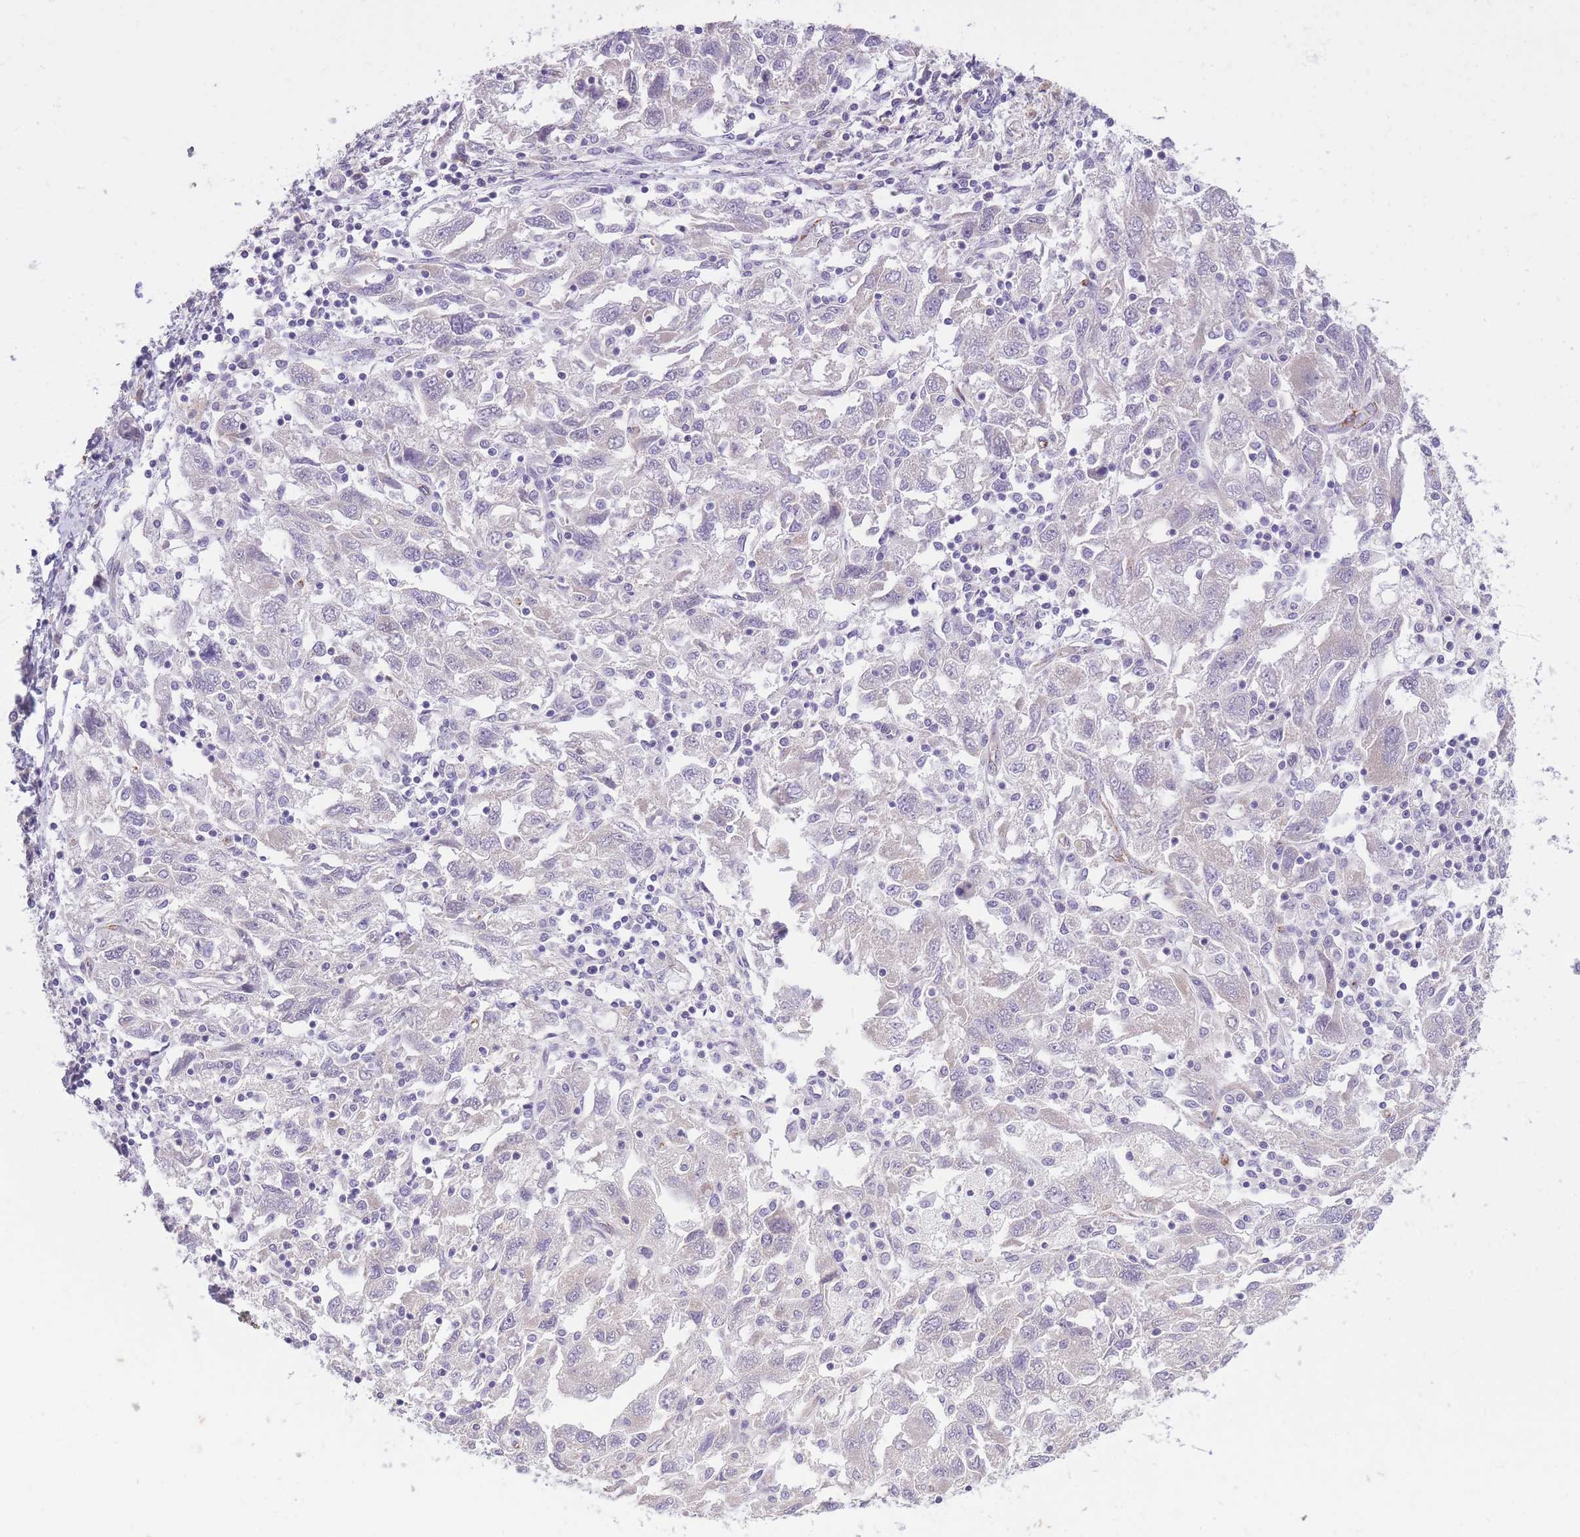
{"staining": {"intensity": "negative", "quantity": "none", "location": "none"}, "tissue": "ovarian cancer", "cell_type": "Tumor cells", "image_type": "cancer", "snomed": [{"axis": "morphology", "description": "Carcinoma, NOS"}, {"axis": "morphology", "description": "Cystadenocarcinoma, serous, NOS"}, {"axis": "topography", "description": "Ovary"}], "caption": "Immunohistochemistry (IHC) histopathology image of human serous cystadenocarcinoma (ovarian) stained for a protein (brown), which demonstrates no expression in tumor cells.", "gene": "RNF170", "patient": {"sex": "female", "age": 69}}